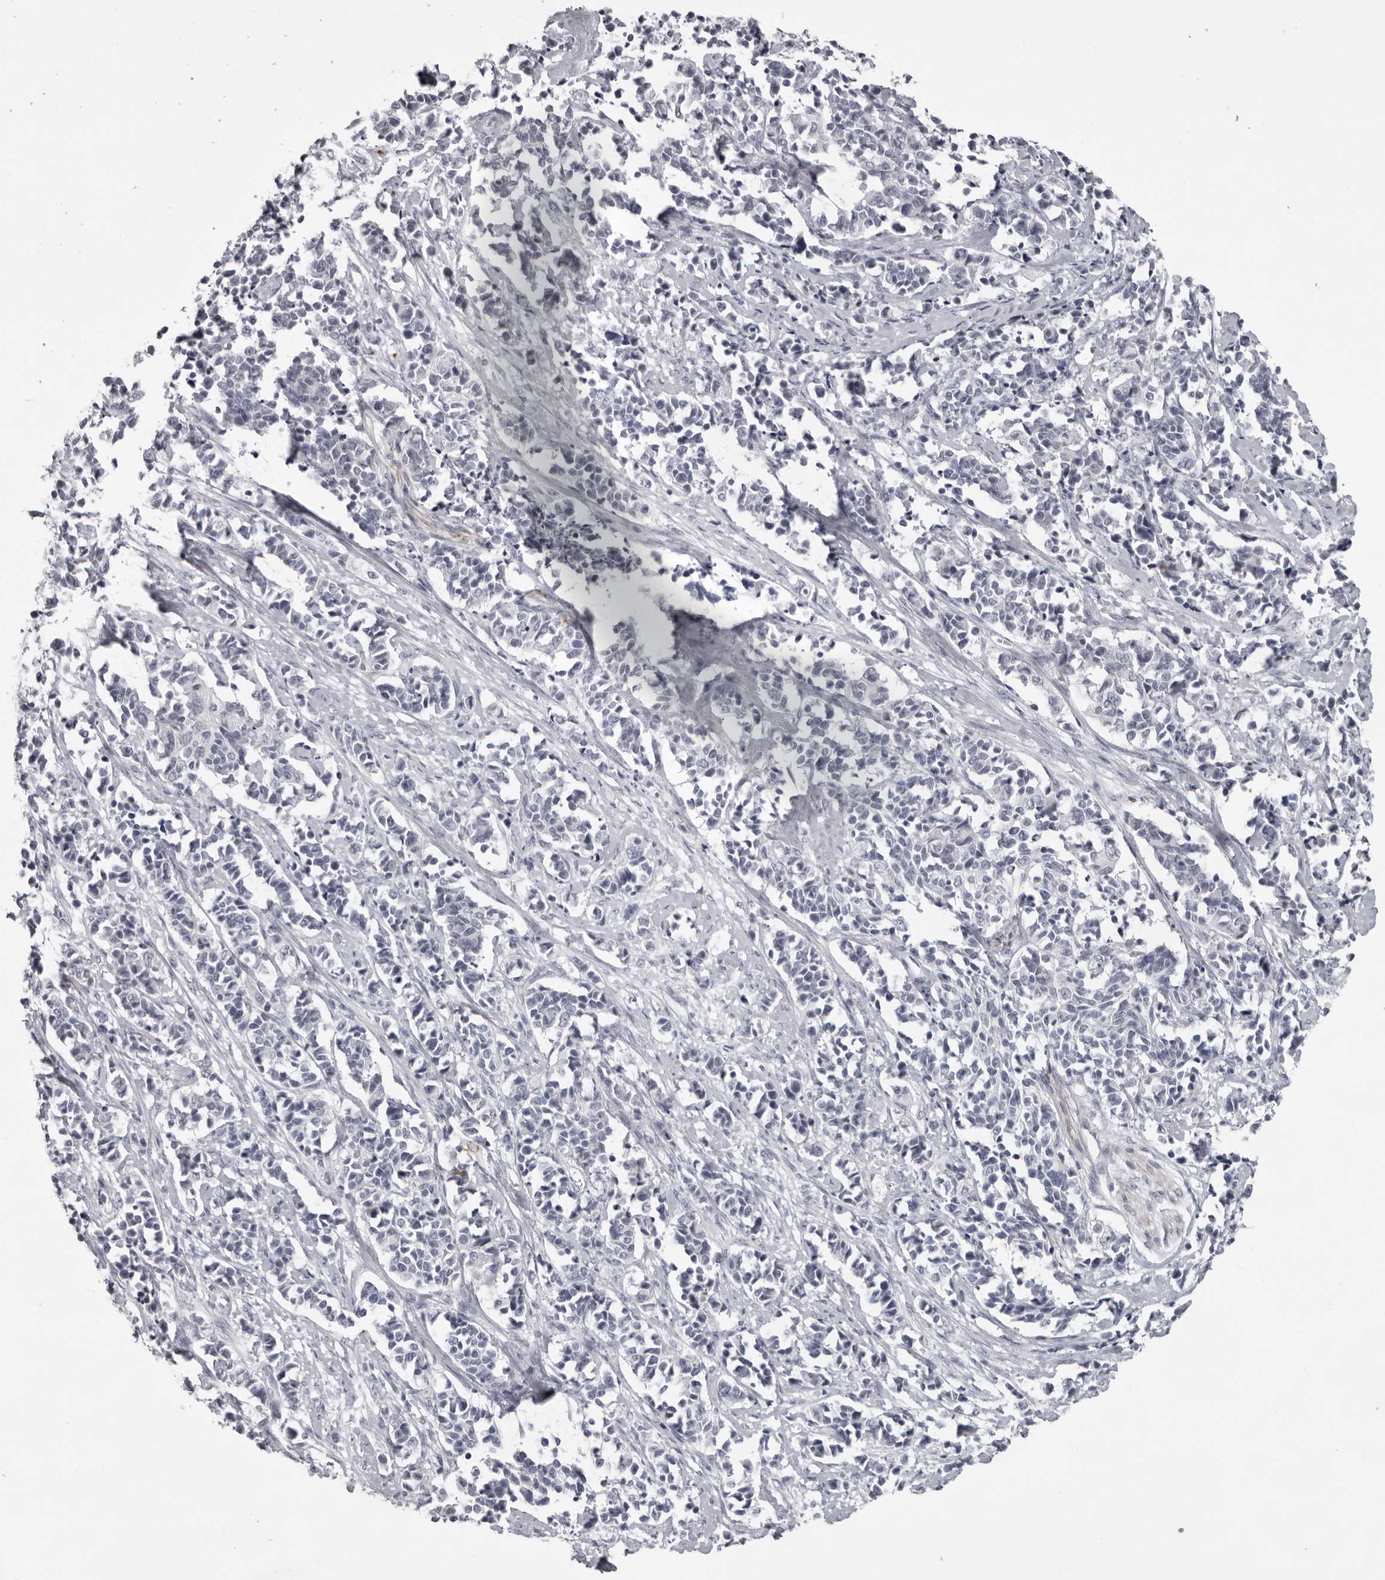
{"staining": {"intensity": "negative", "quantity": "none", "location": "none"}, "tissue": "cervical cancer", "cell_type": "Tumor cells", "image_type": "cancer", "snomed": [{"axis": "morphology", "description": "Normal tissue, NOS"}, {"axis": "morphology", "description": "Squamous cell carcinoma, NOS"}, {"axis": "topography", "description": "Cervix"}], "caption": "DAB (3,3'-diaminobenzidine) immunohistochemical staining of human cervical squamous cell carcinoma exhibits no significant staining in tumor cells.", "gene": "NUDT18", "patient": {"sex": "female", "age": 35}}